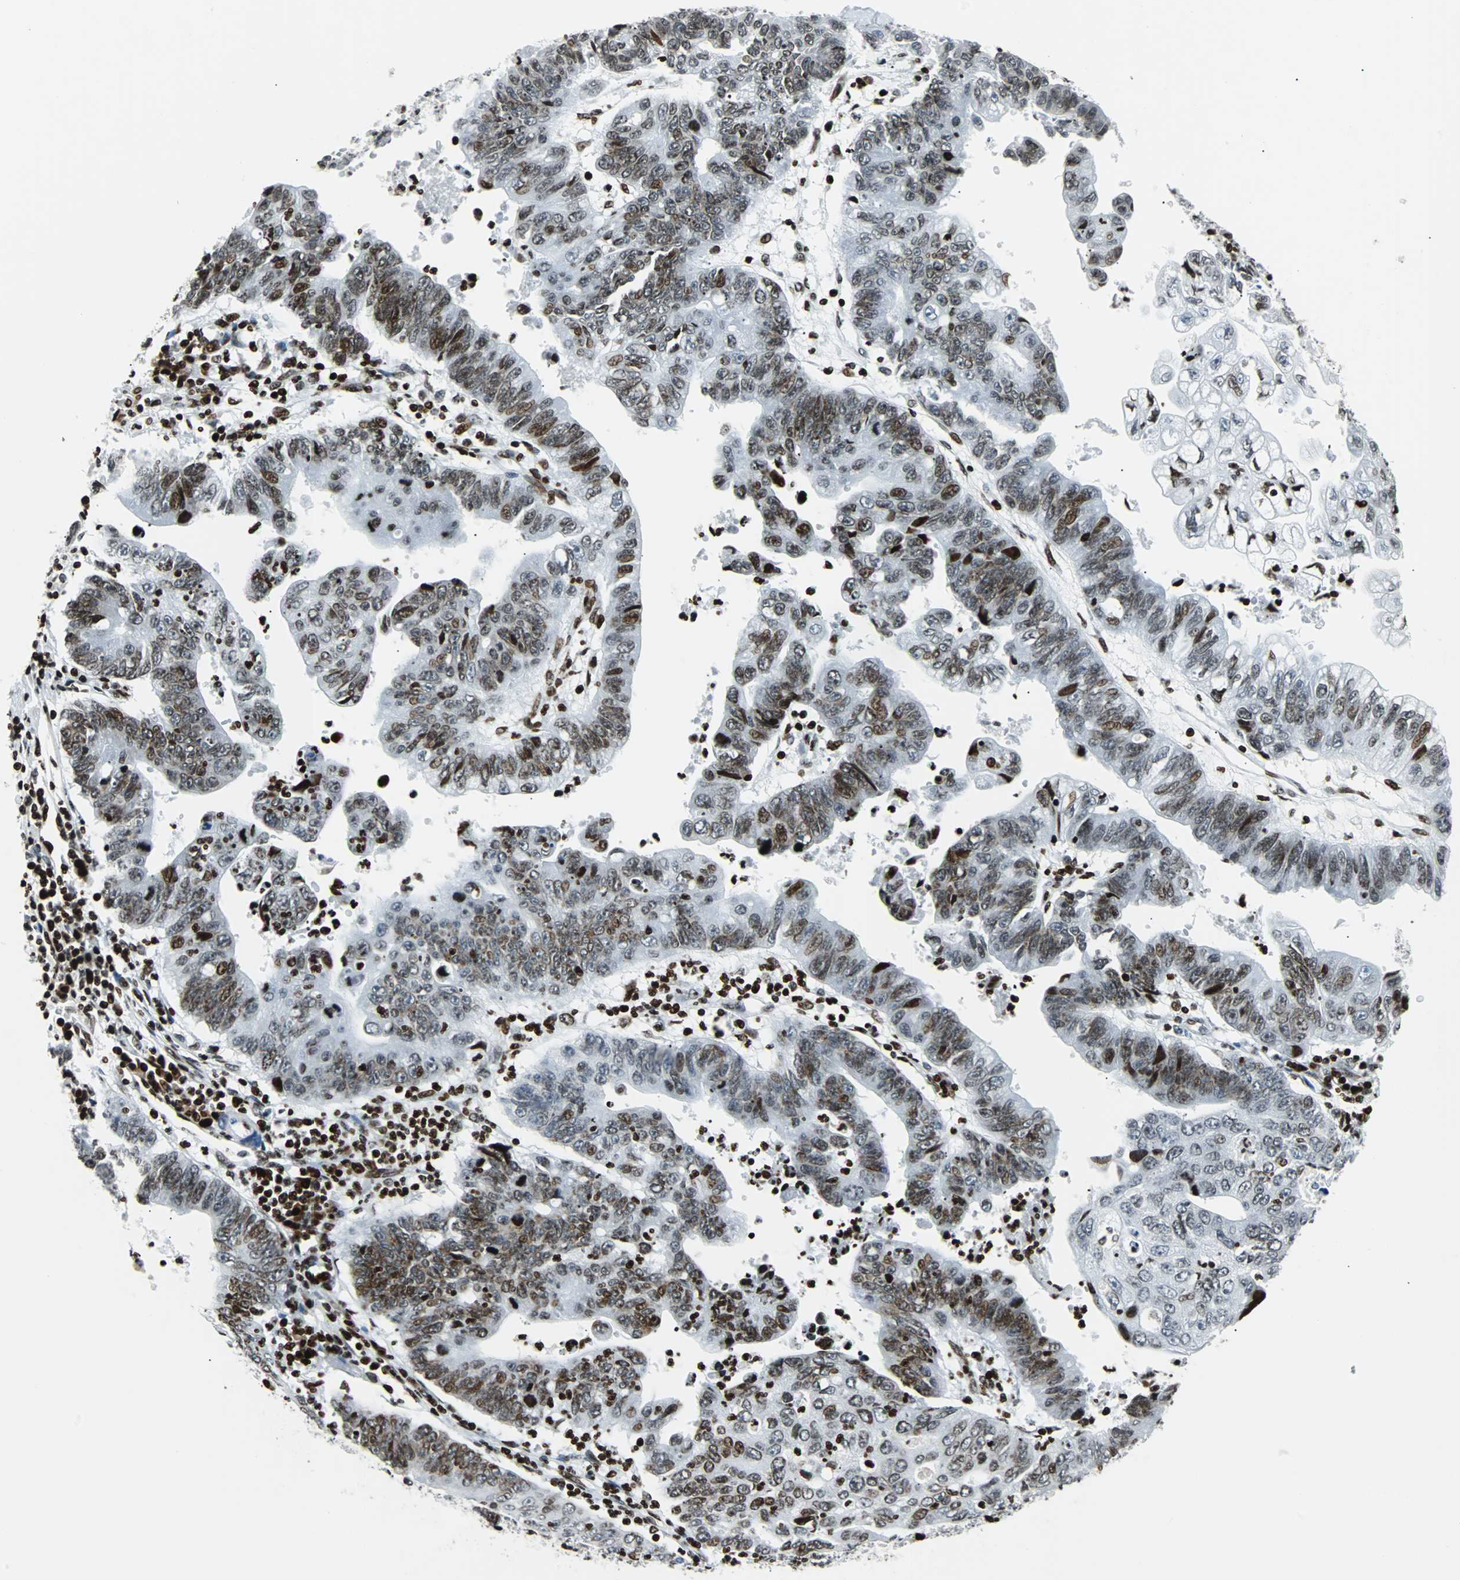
{"staining": {"intensity": "strong", "quantity": "25%-75%", "location": "nuclear"}, "tissue": "stomach cancer", "cell_type": "Tumor cells", "image_type": "cancer", "snomed": [{"axis": "morphology", "description": "Adenocarcinoma, NOS"}, {"axis": "topography", "description": "Stomach"}], "caption": "Immunohistochemistry staining of adenocarcinoma (stomach), which shows high levels of strong nuclear expression in about 25%-75% of tumor cells indicating strong nuclear protein expression. The staining was performed using DAB (3,3'-diaminobenzidine) (brown) for protein detection and nuclei were counterstained in hematoxylin (blue).", "gene": "ZNF131", "patient": {"sex": "male", "age": 59}}